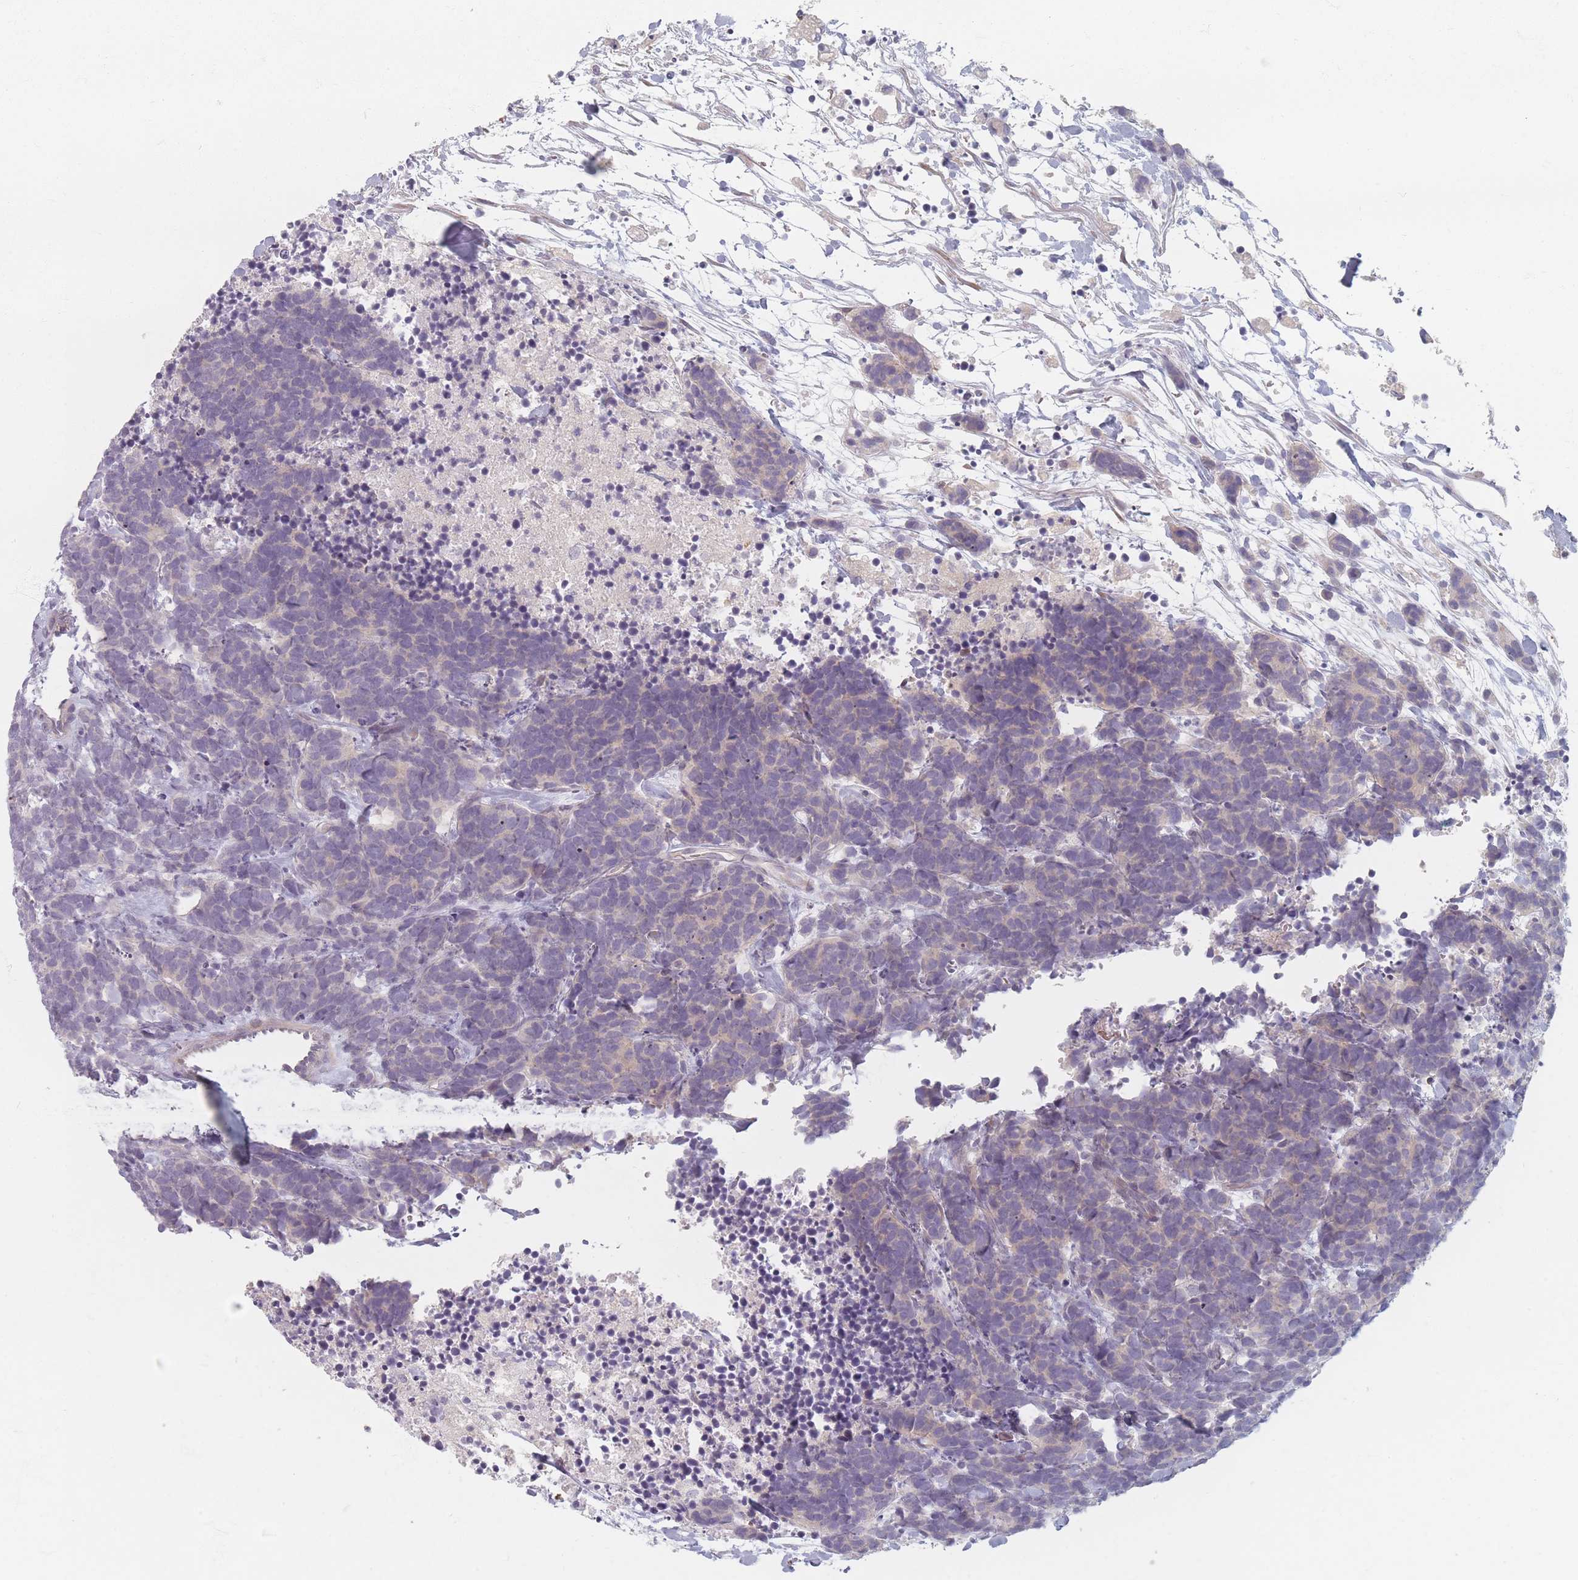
{"staining": {"intensity": "negative", "quantity": "none", "location": "none"}, "tissue": "carcinoid", "cell_type": "Tumor cells", "image_type": "cancer", "snomed": [{"axis": "morphology", "description": "Carcinoma, NOS"}, {"axis": "morphology", "description": "Carcinoid, malignant, NOS"}, {"axis": "topography", "description": "Prostate"}], "caption": "Immunohistochemistry (IHC) of human carcinoma reveals no staining in tumor cells.", "gene": "TMOD1", "patient": {"sex": "male", "age": 57}}